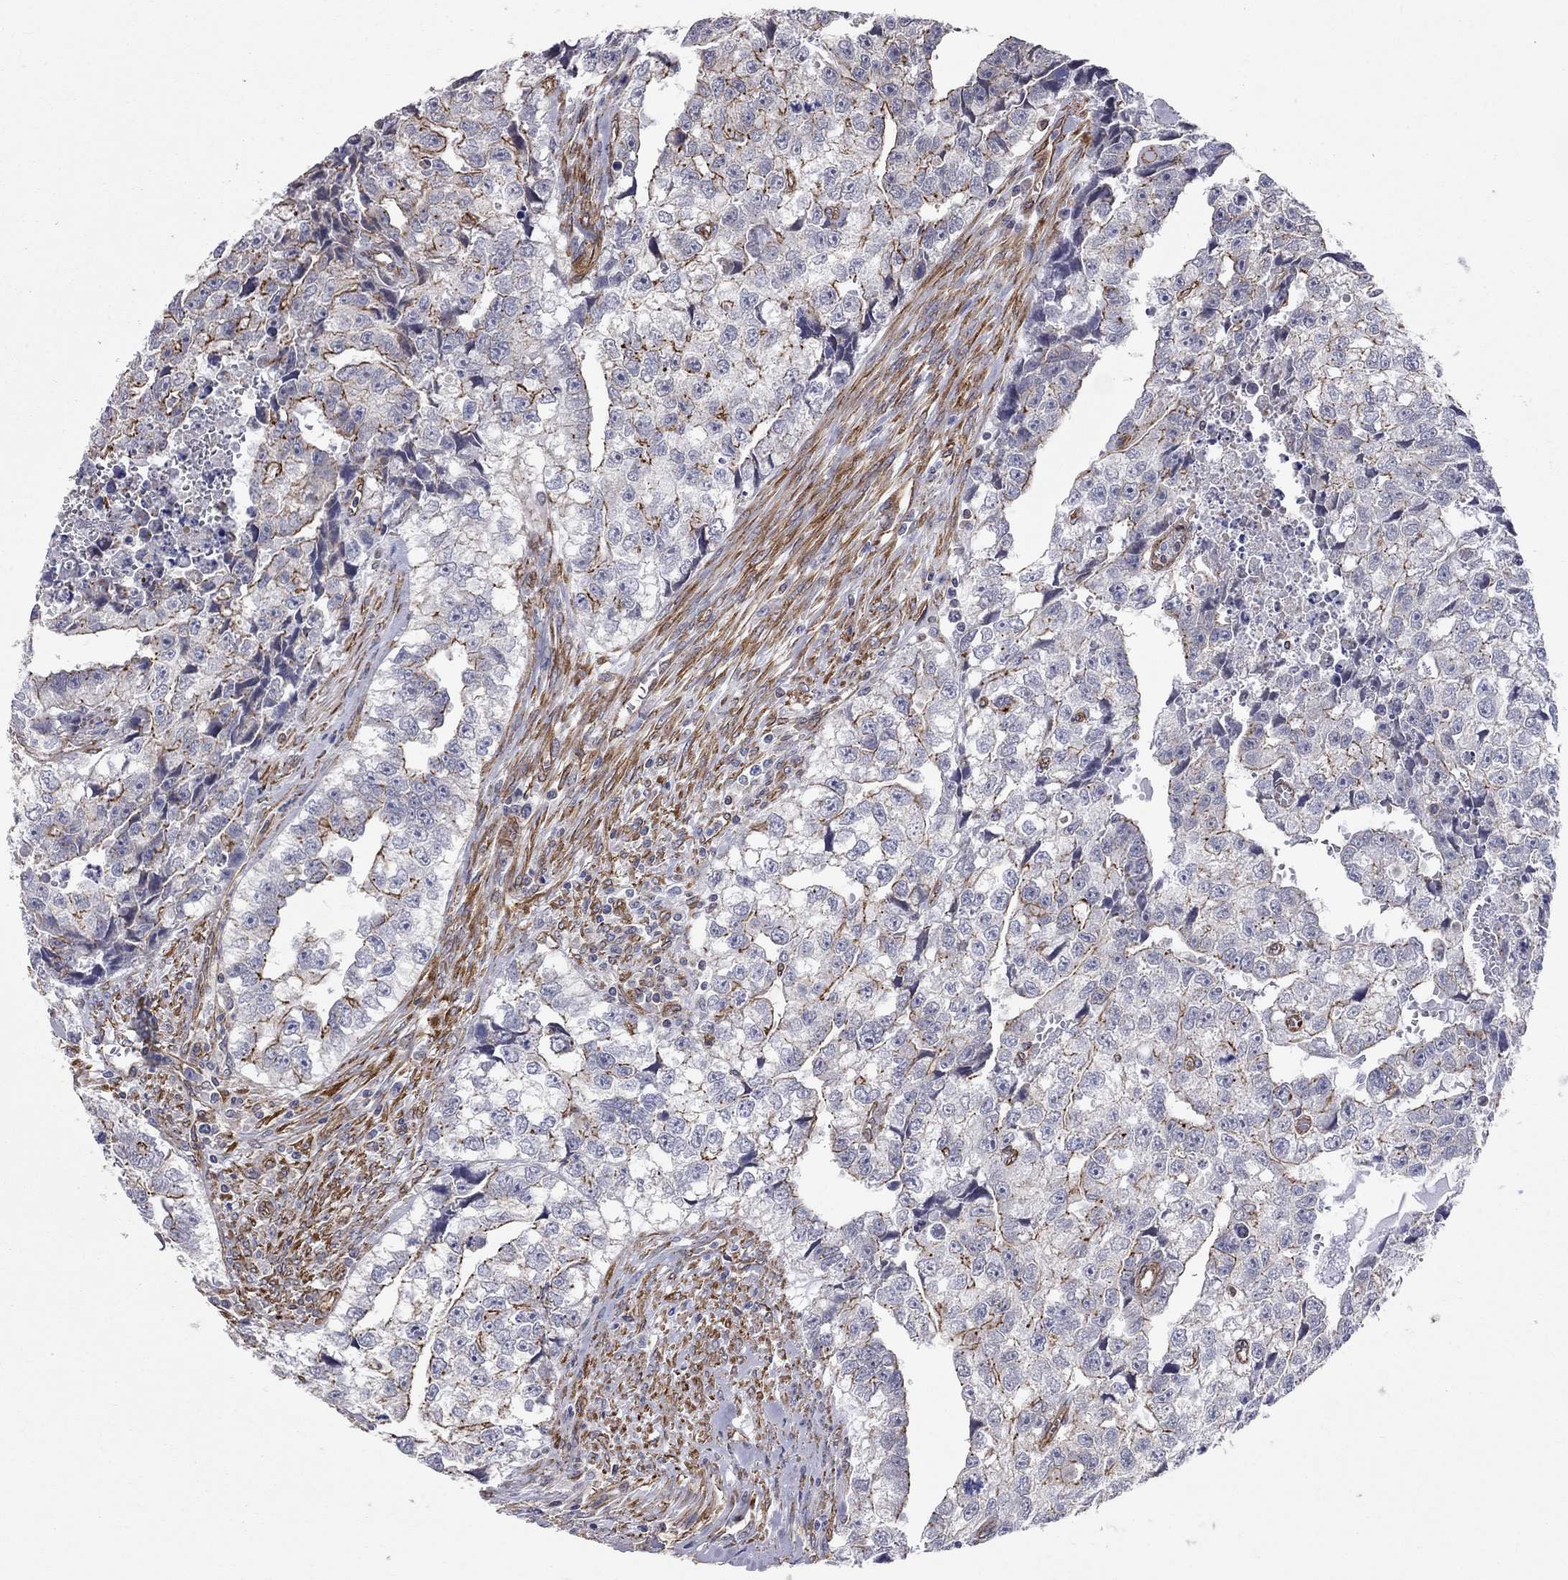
{"staining": {"intensity": "strong", "quantity": "<25%", "location": "cytoplasmic/membranous"}, "tissue": "testis cancer", "cell_type": "Tumor cells", "image_type": "cancer", "snomed": [{"axis": "morphology", "description": "Carcinoma, Embryonal, NOS"}, {"axis": "morphology", "description": "Teratoma, malignant, NOS"}, {"axis": "topography", "description": "Testis"}], "caption": "IHC micrograph of neoplastic tissue: testis cancer stained using immunohistochemistry displays medium levels of strong protein expression localized specifically in the cytoplasmic/membranous of tumor cells, appearing as a cytoplasmic/membranous brown color.", "gene": "BICDL2", "patient": {"sex": "male", "age": 44}}